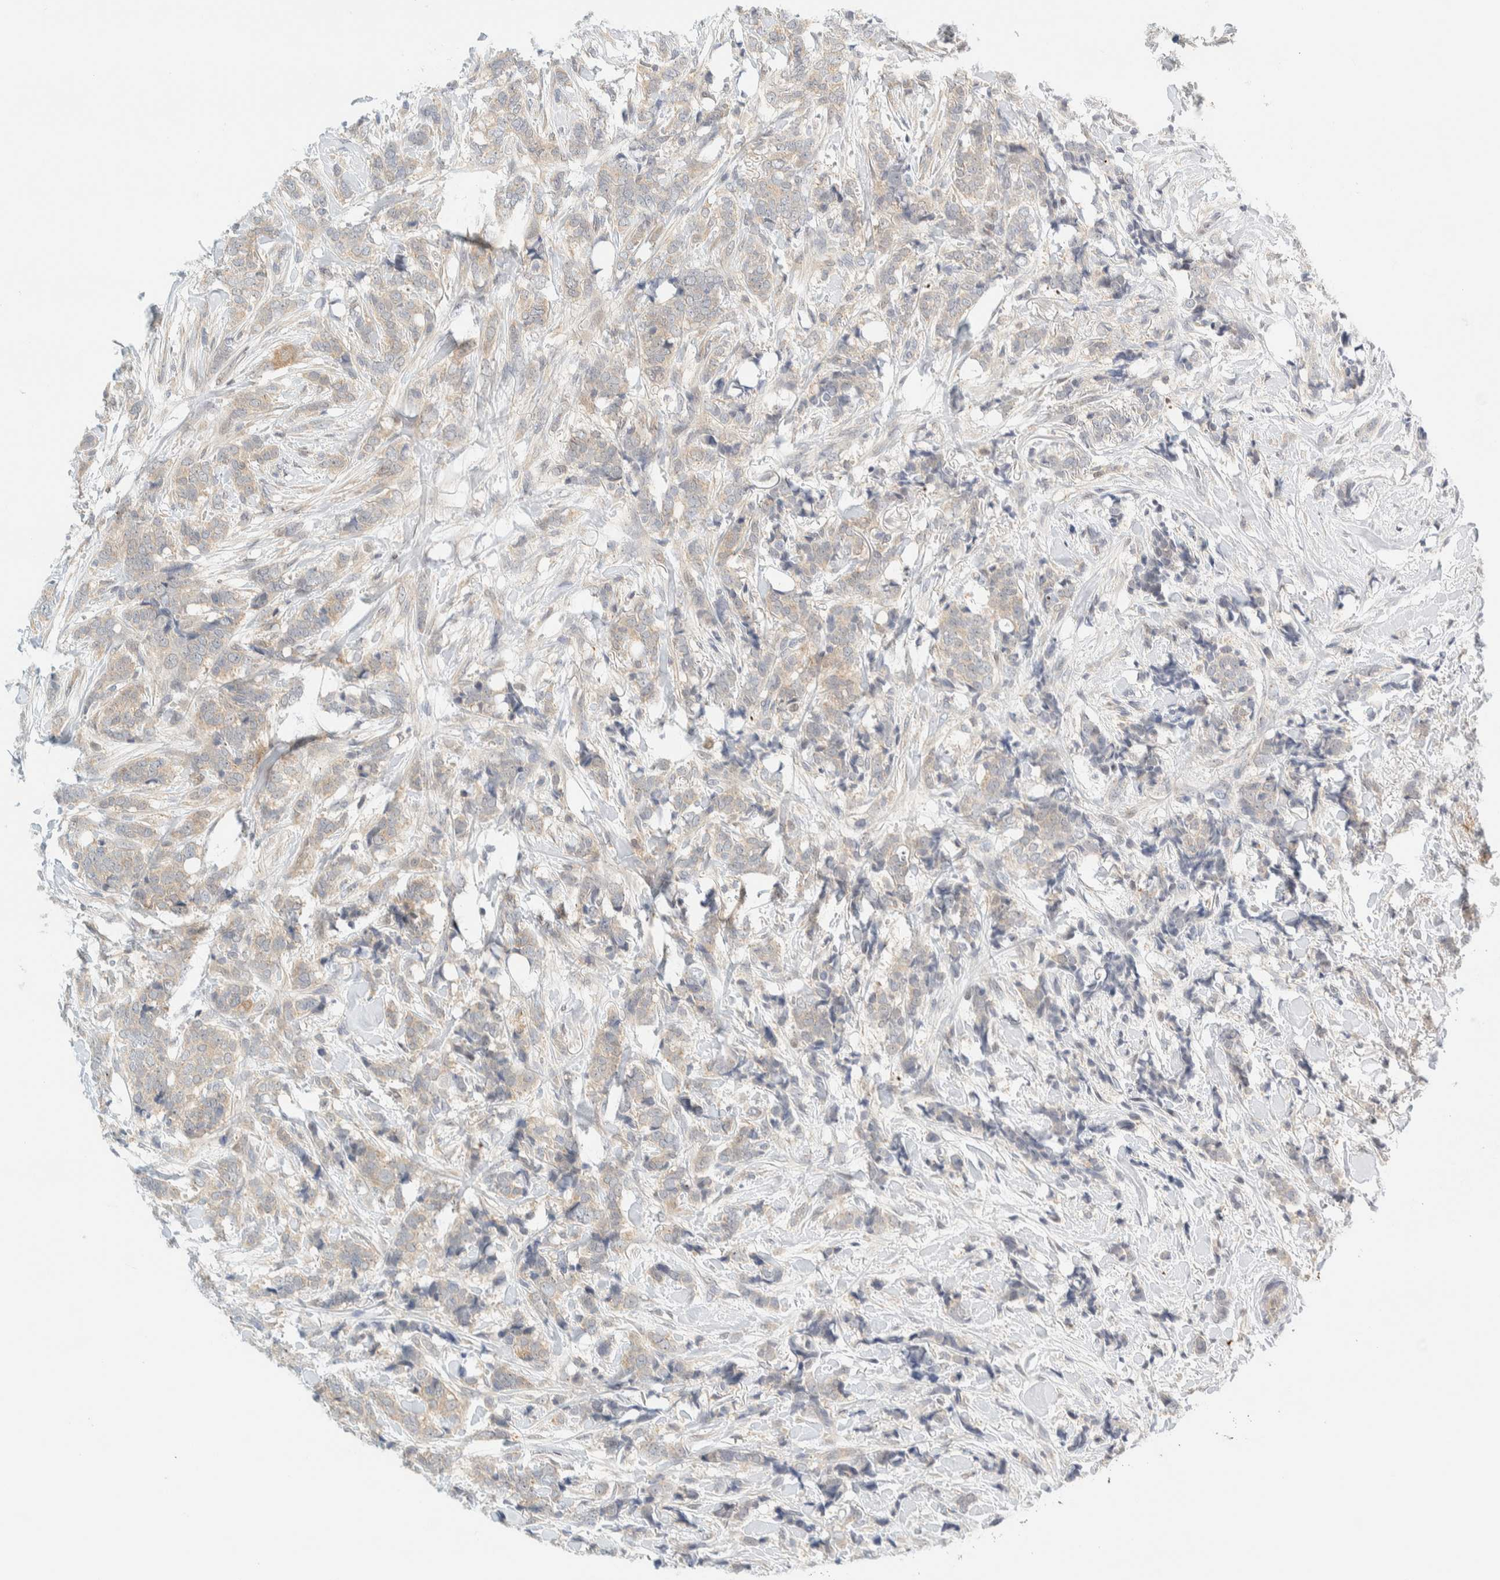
{"staining": {"intensity": "weak", "quantity": "25%-75%", "location": "cytoplasmic/membranous"}, "tissue": "breast cancer", "cell_type": "Tumor cells", "image_type": "cancer", "snomed": [{"axis": "morphology", "description": "Lobular carcinoma"}, {"axis": "topography", "description": "Skin"}, {"axis": "topography", "description": "Breast"}], "caption": "Protein staining reveals weak cytoplasmic/membranous expression in approximately 25%-75% of tumor cells in breast cancer (lobular carcinoma).", "gene": "PCYT2", "patient": {"sex": "female", "age": 46}}